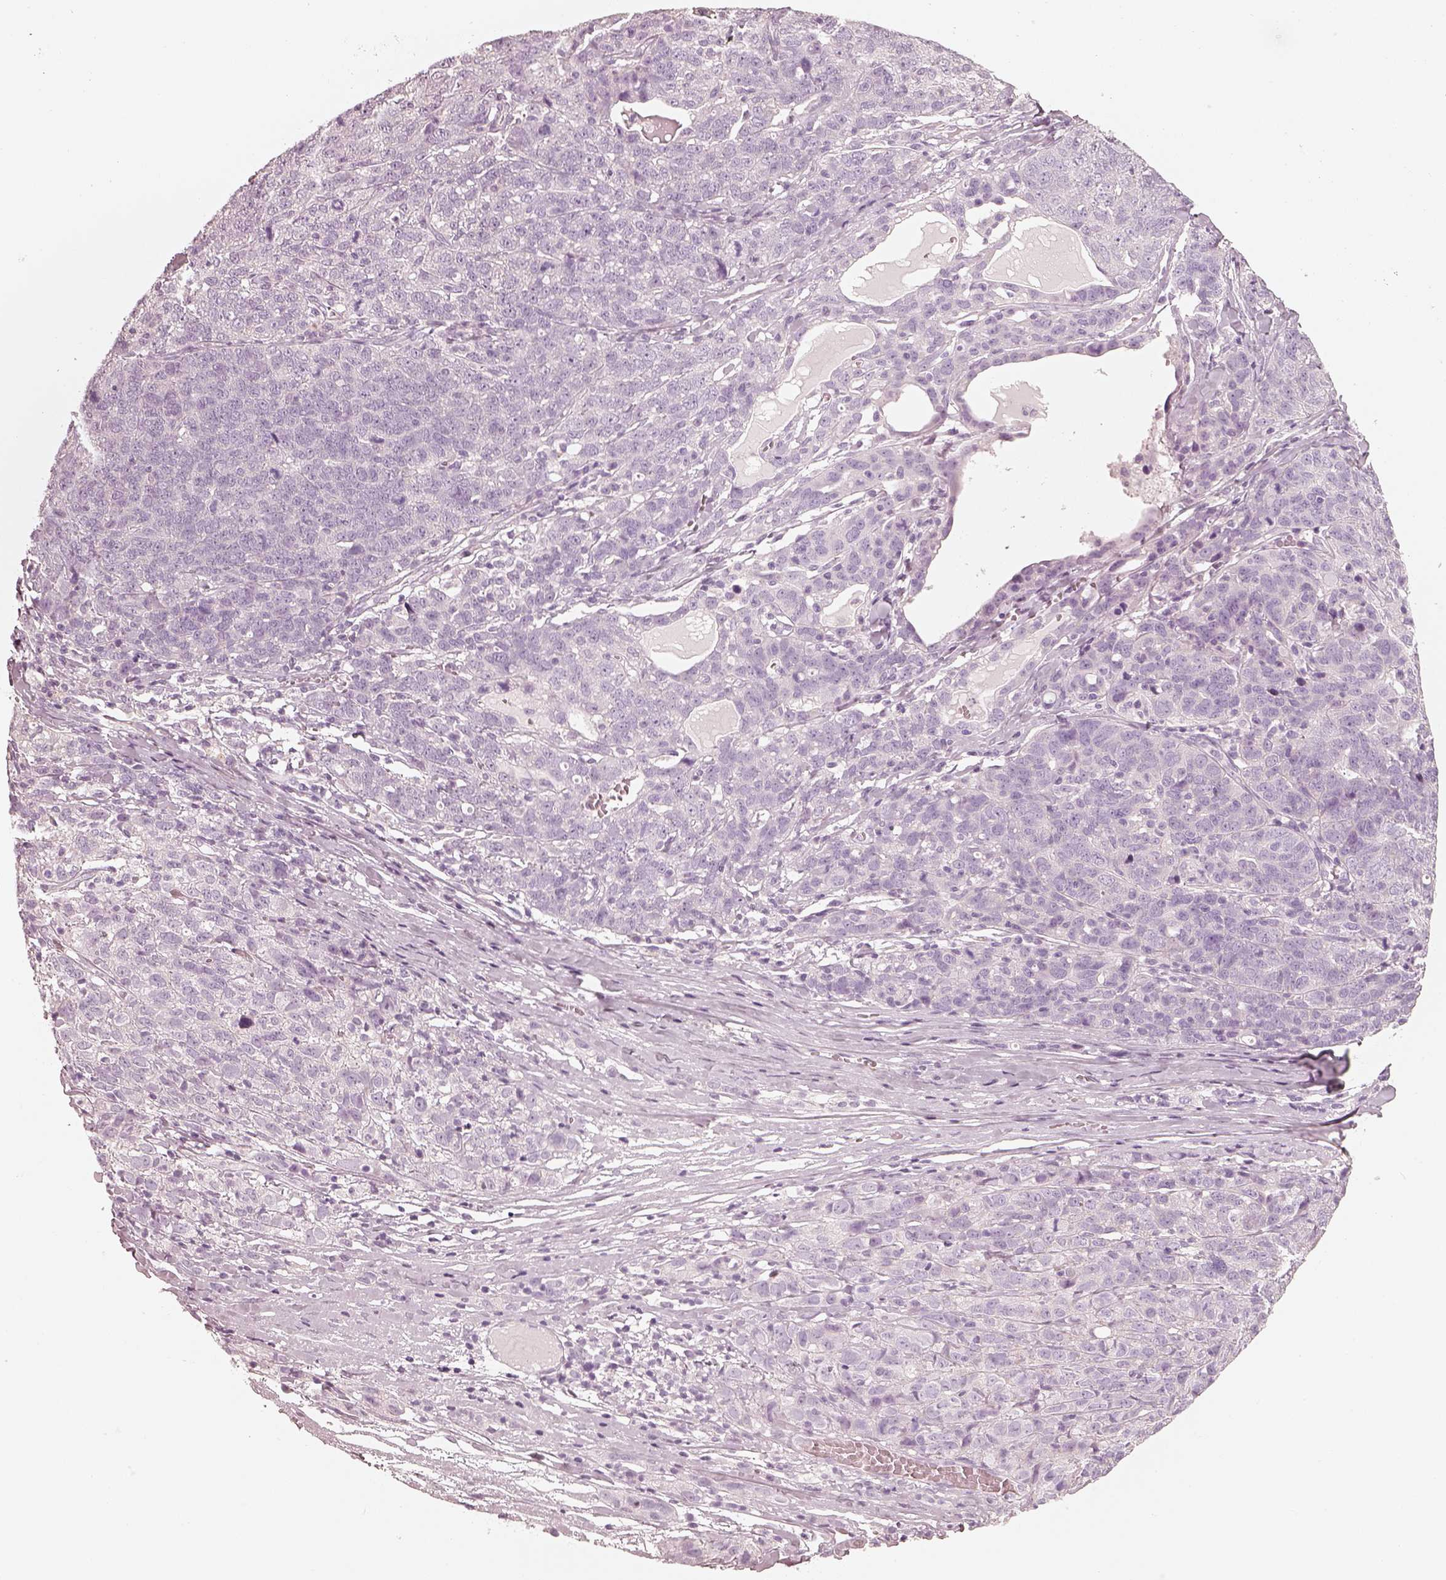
{"staining": {"intensity": "negative", "quantity": "none", "location": "none"}, "tissue": "ovarian cancer", "cell_type": "Tumor cells", "image_type": "cancer", "snomed": [{"axis": "morphology", "description": "Cystadenocarcinoma, serous, NOS"}, {"axis": "topography", "description": "Ovary"}], "caption": "Ovarian cancer was stained to show a protein in brown. There is no significant staining in tumor cells.", "gene": "R3HDML", "patient": {"sex": "female", "age": 71}}